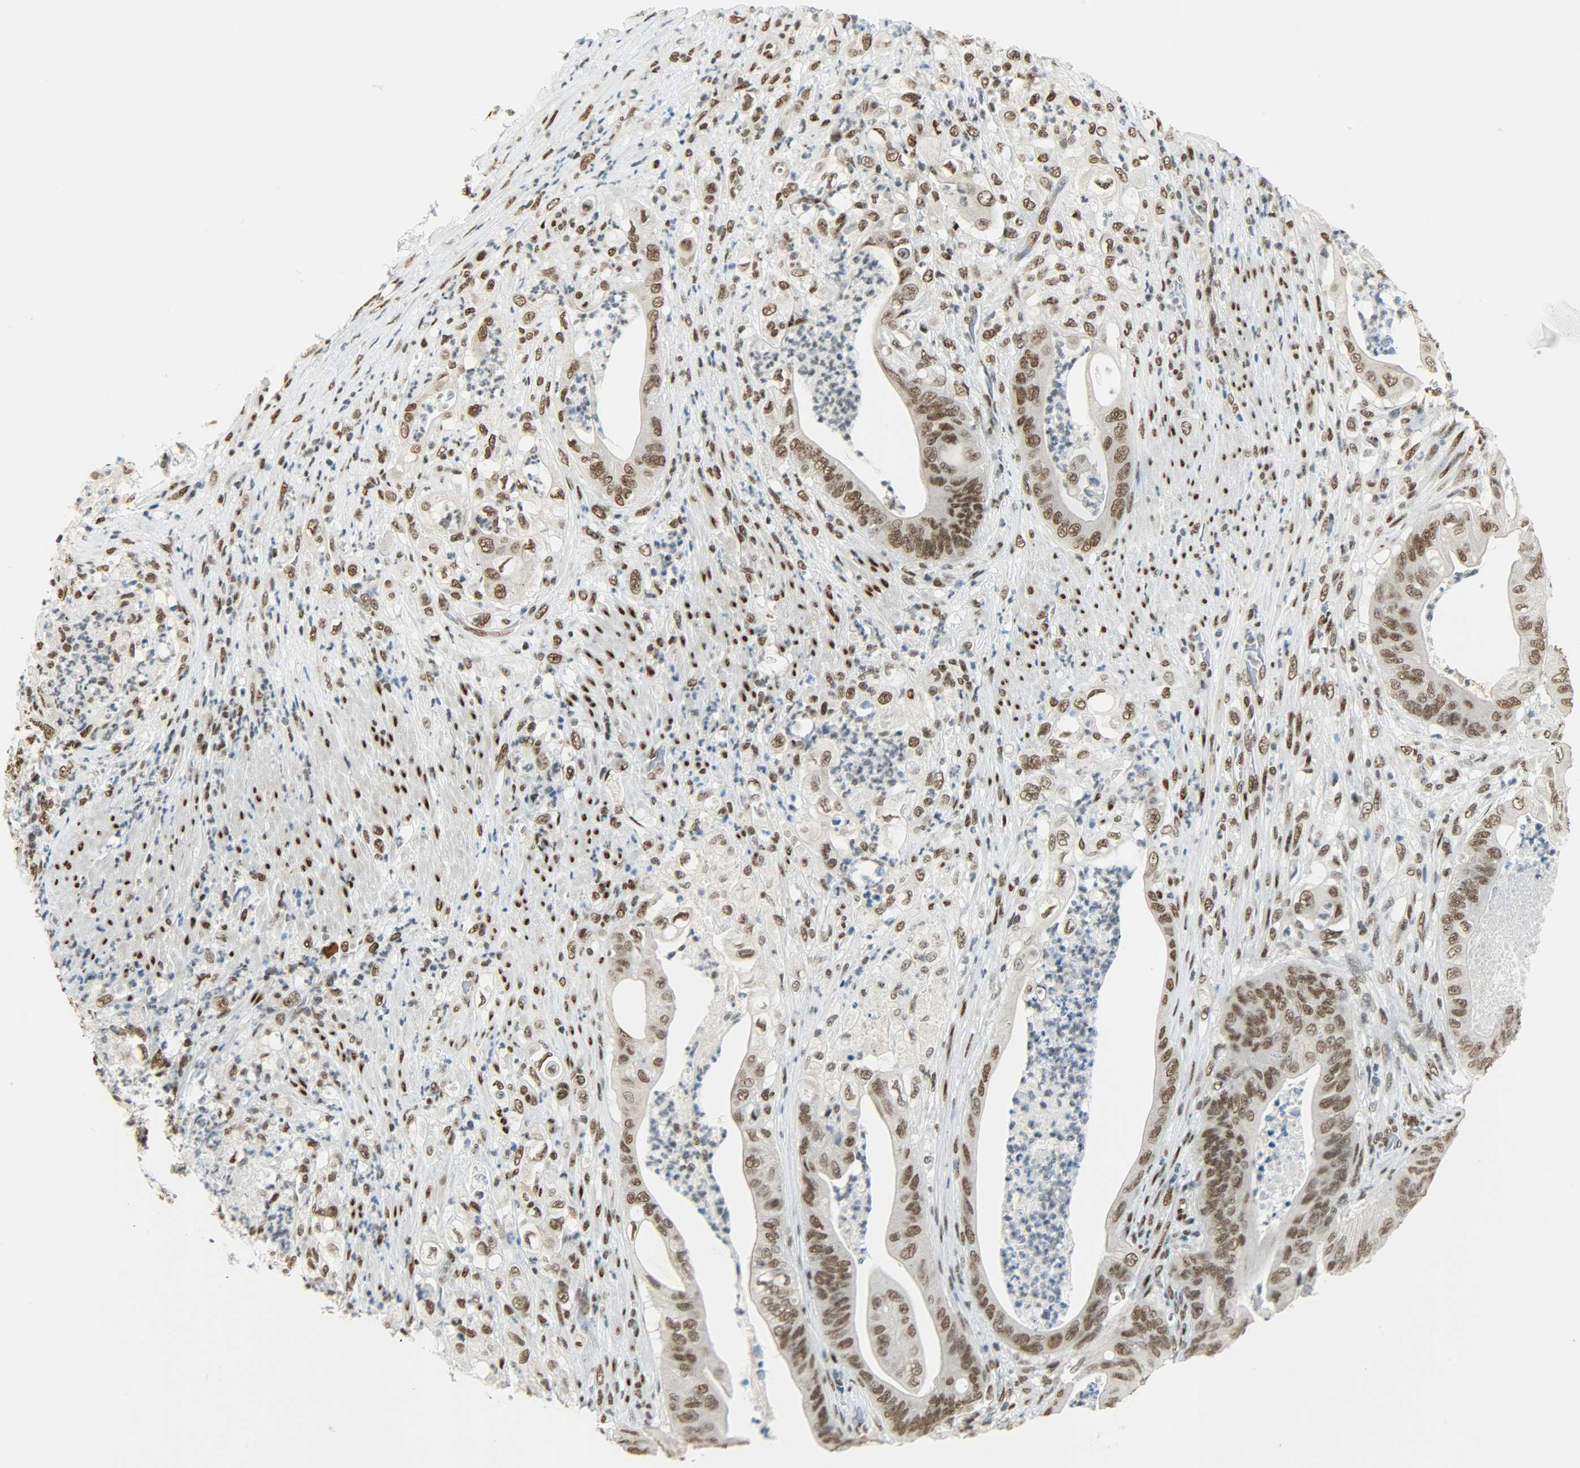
{"staining": {"intensity": "strong", "quantity": ">75%", "location": "nuclear"}, "tissue": "stomach cancer", "cell_type": "Tumor cells", "image_type": "cancer", "snomed": [{"axis": "morphology", "description": "Adenocarcinoma, NOS"}, {"axis": "topography", "description": "Stomach"}], "caption": "High-power microscopy captured an IHC histopathology image of stomach cancer (adenocarcinoma), revealing strong nuclear positivity in about >75% of tumor cells.", "gene": "MYEF2", "patient": {"sex": "female", "age": 73}}